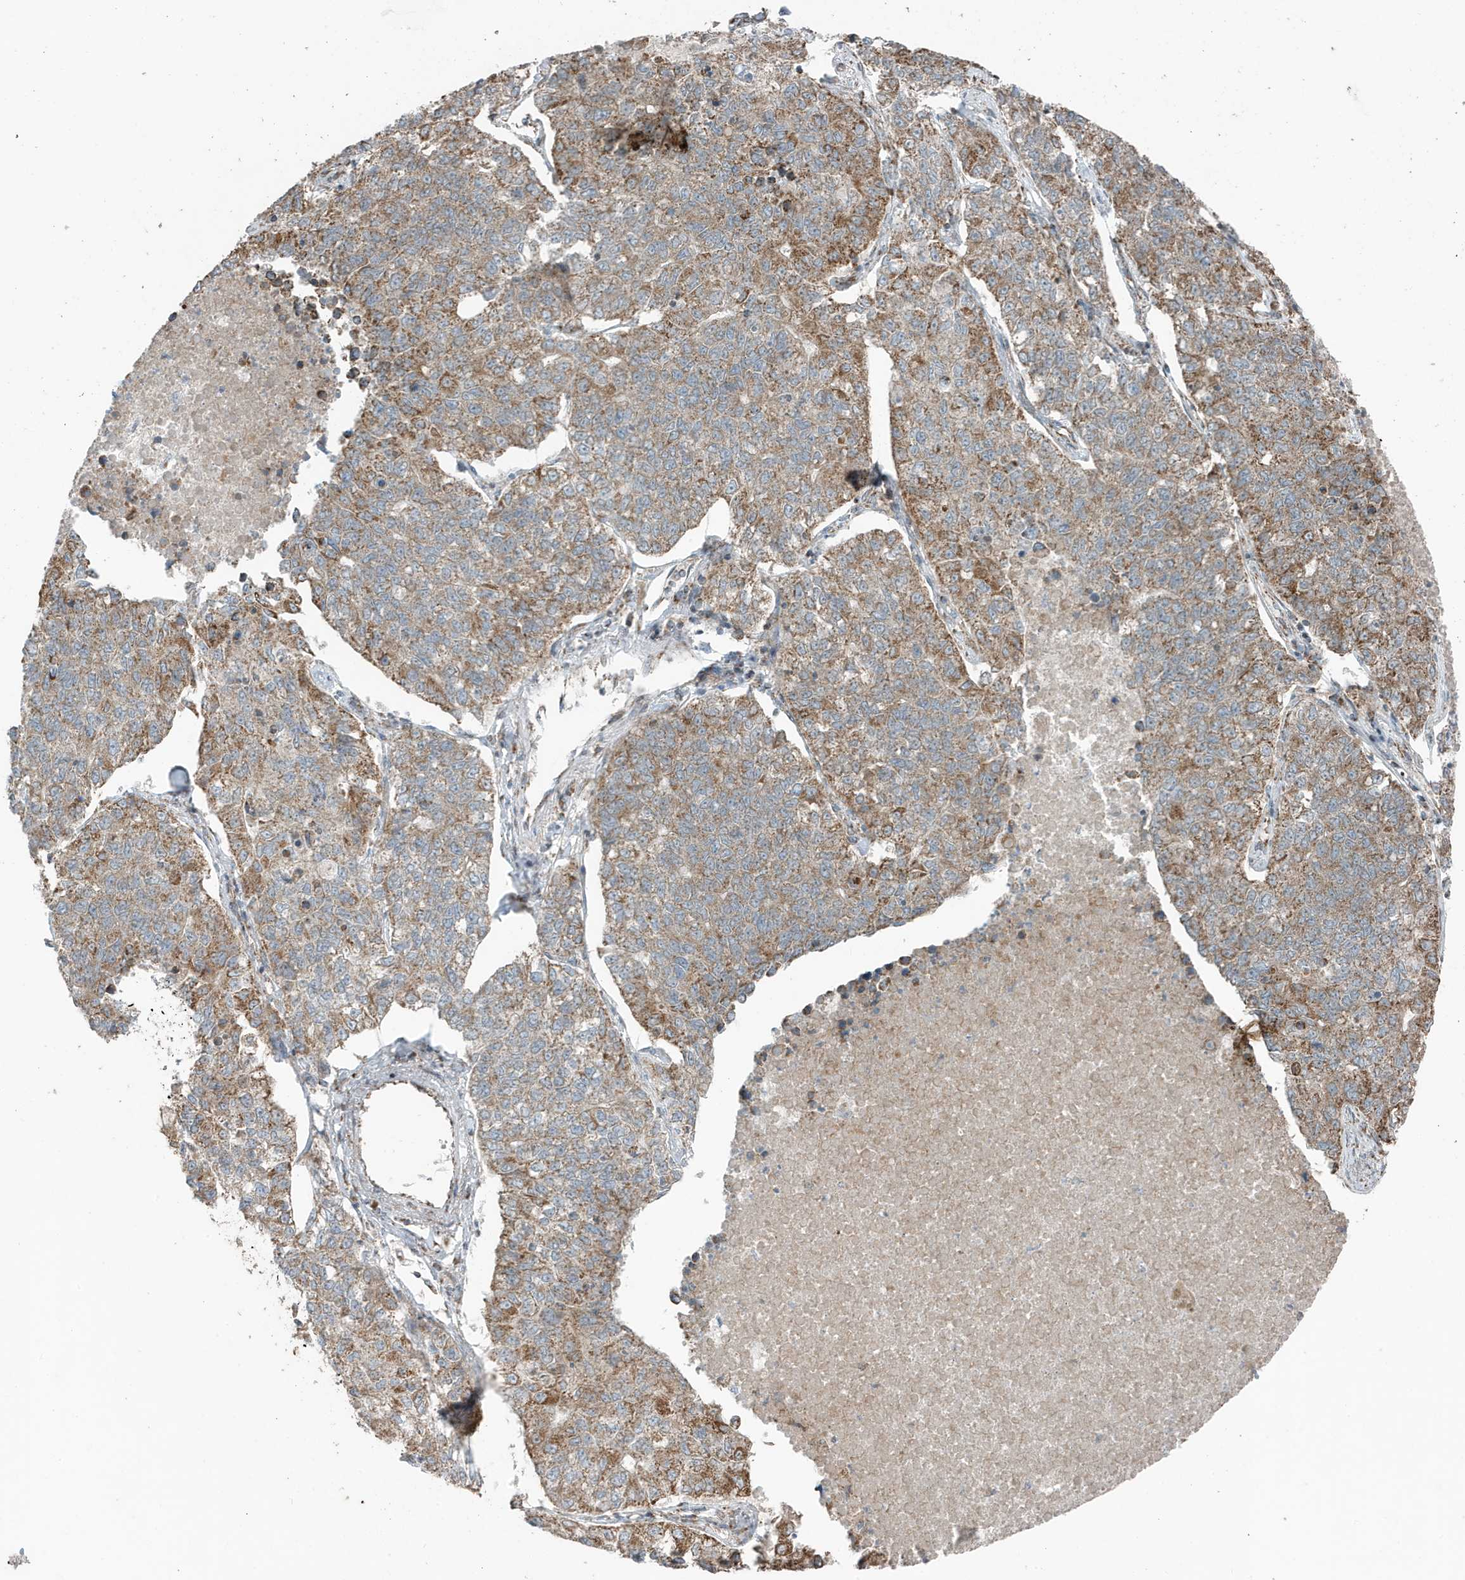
{"staining": {"intensity": "moderate", "quantity": ">75%", "location": "cytoplasmic/membranous"}, "tissue": "lung cancer", "cell_type": "Tumor cells", "image_type": "cancer", "snomed": [{"axis": "morphology", "description": "Adenocarcinoma, NOS"}, {"axis": "topography", "description": "Lung"}], "caption": "An image of lung cancer (adenocarcinoma) stained for a protein exhibits moderate cytoplasmic/membranous brown staining in tumor cells. (DAB IHC, brown staining for protein, blue staining for nuclei).", "gene": "GOLGA4", "patient": {"sex": "male", "age": 49}}